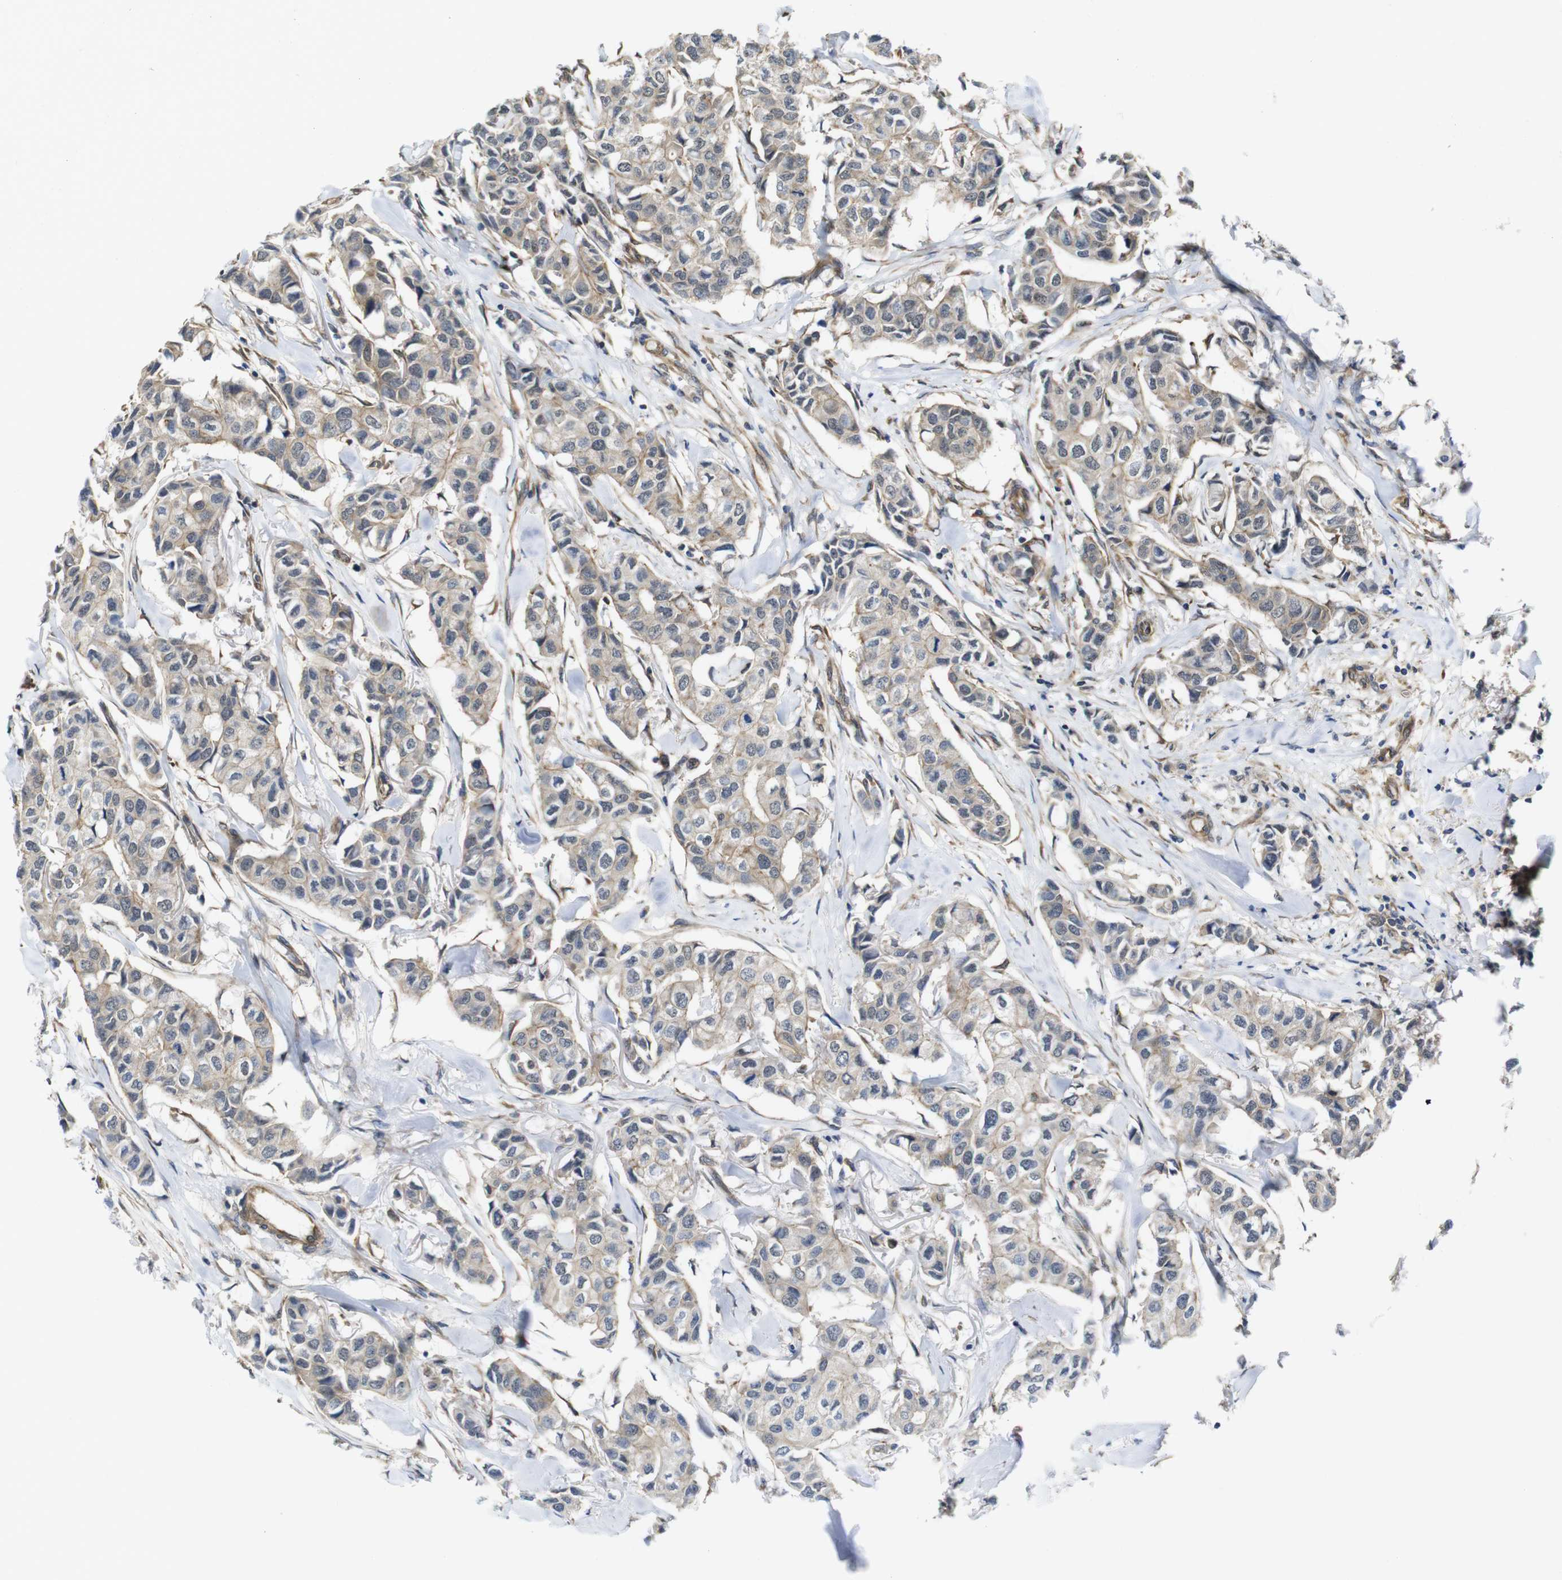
{"staining": {"intensity": "weak", "quantity": ">75%", "location": "cytoplasmic/membranous"}, "tissue": "breast cancer", "cell_type": "Tumor cells", "image_type": "cancer", "snomed": [{"axis": "morphology", "description": "Duct carcinoma"}, {"axis": "topography", "description": "Breast"}], "caption": "Human infiltrating ductal carcinoma (breast) stained for a protein (brown) displays weak cytoplasmic/membranous positive staining in approximately >75% of tumor cells.", "gene": "ZDHHC5", "patient": {"sex": "female", "age": 80}}